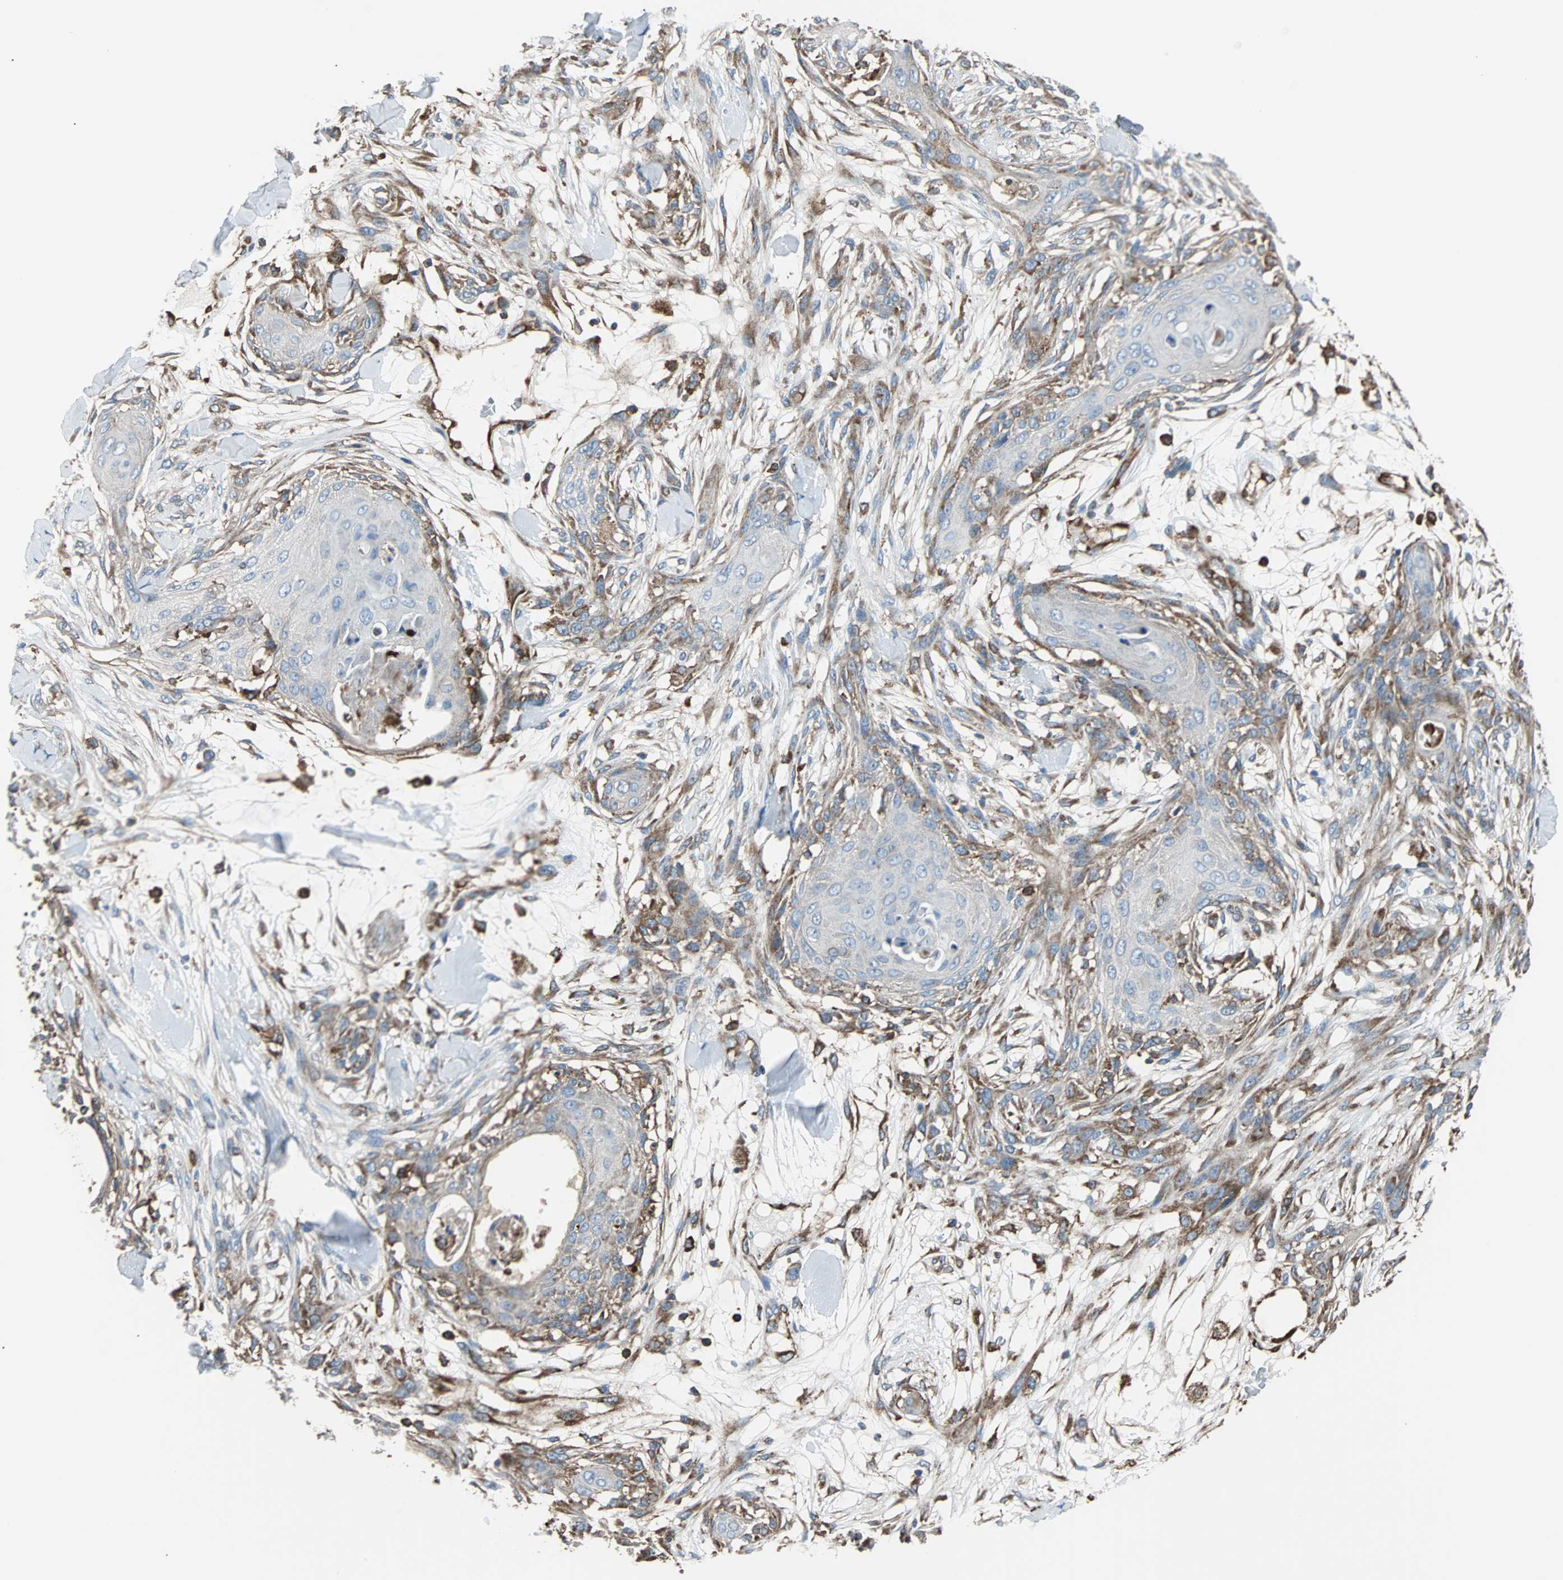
{"staining": {"intensity": "weak", "quantity": ">75%", "location": "cytoplasmic/membranous"}, "tissue": "skin cancer", "cell_type": "Tumor cells", "image_type": "cancer", "snomed": [{"axis": "morphology", "description": "Squamous cell carcinoma, NOS"}, {"axis": "topography", "description": "Skin"}], "caption": "Immunohistochemical staining of squamous cell carcinoma (skin) exhibits low levels of weak cytoplasmic/membranous protein positivity in approximately >75% of tumor cells. Using DAB (brown) and hematoxylin (blue) stains, captured at high magnification using brightfield microscopy.", "gene": "PLCG2", "patient": {"sex": "female", "age": 59}}